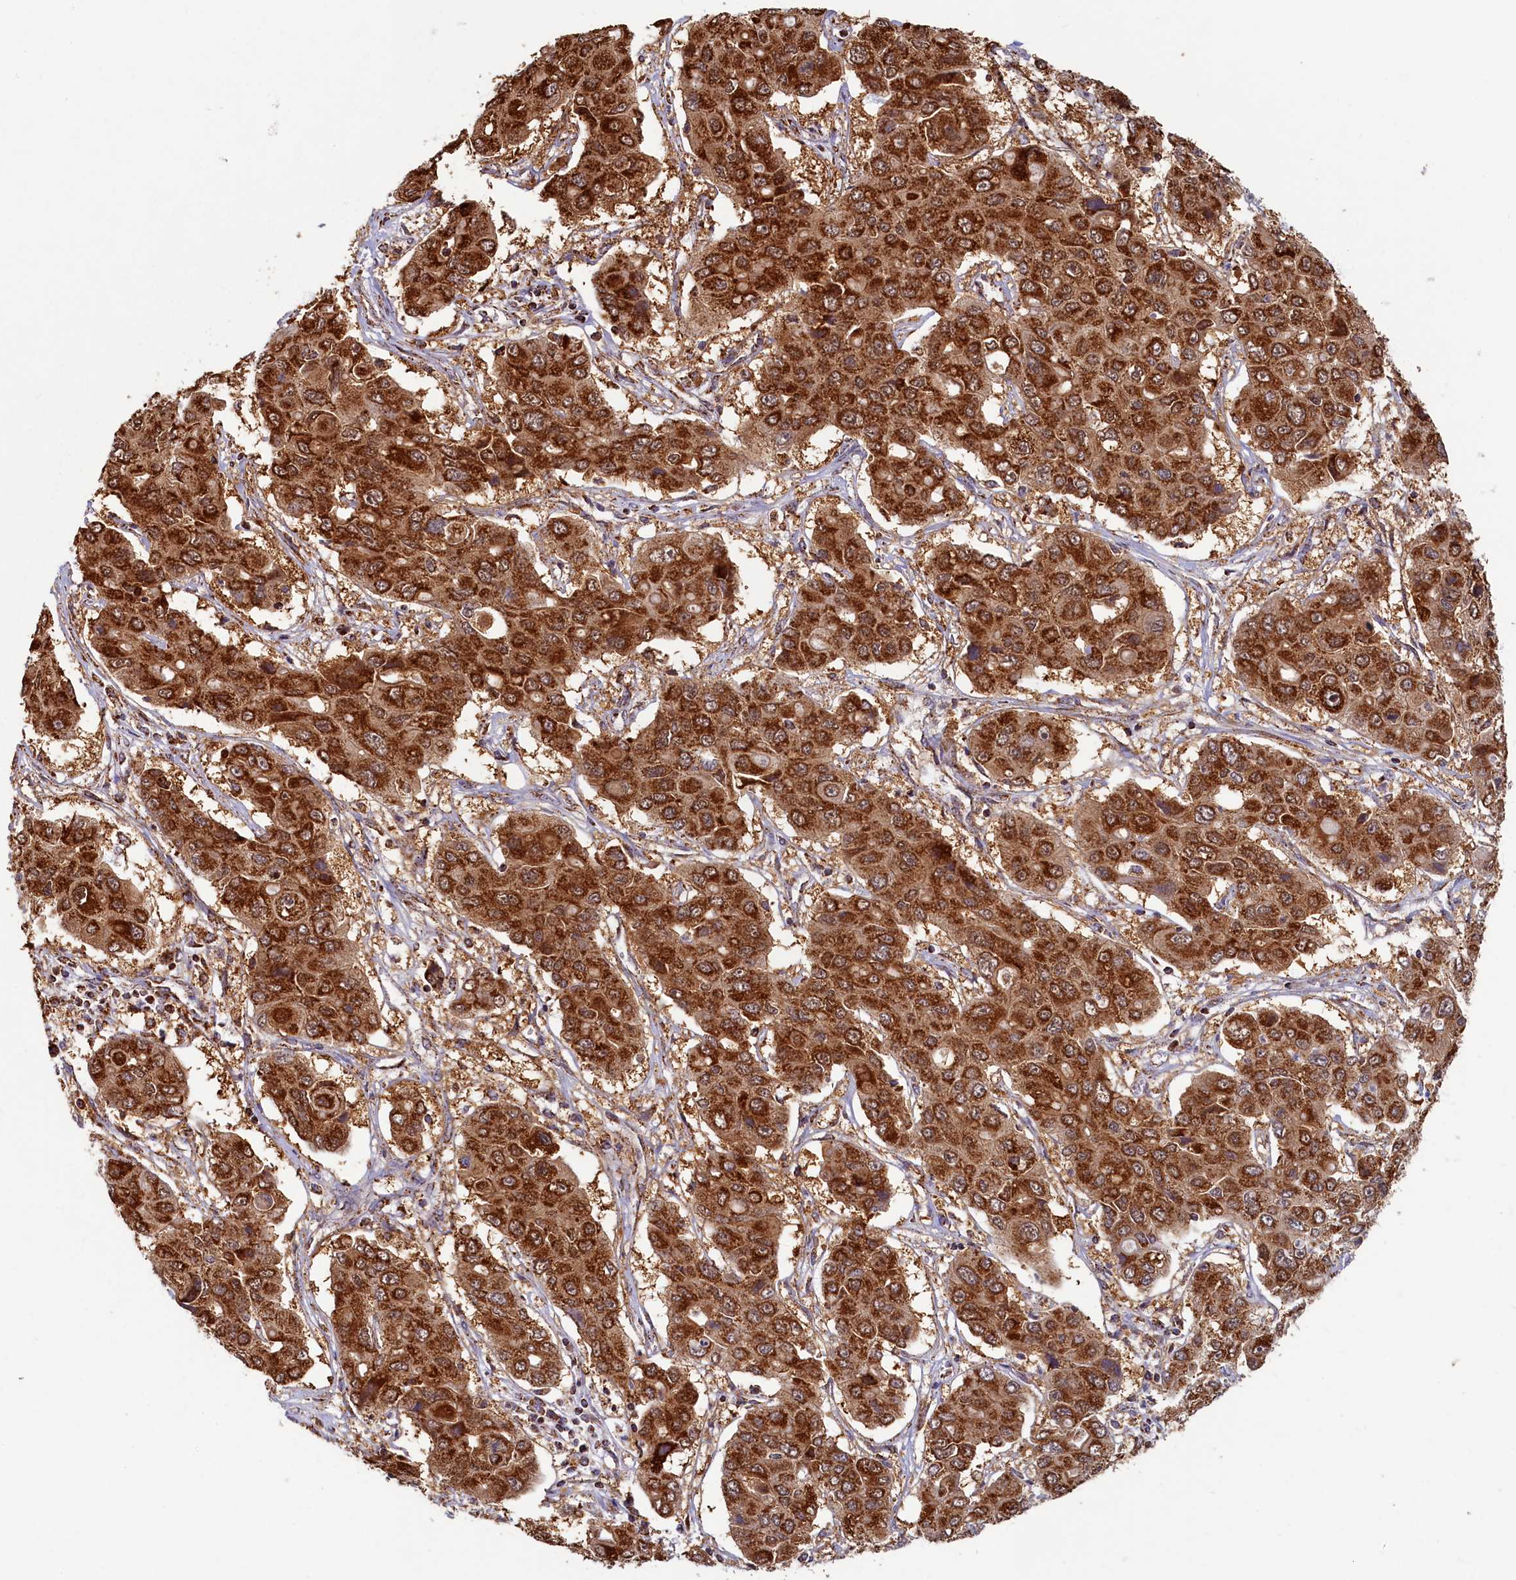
{"staining": {"intensity": "strong", "quantity": ">75%", "location": "cytoplasmic/membranous"}, "tissue": "liver cancer", "cell_type": "Tumor cells", "image_type": "cancer", "snomed": [{"axis": "morphology", "description": "Cholangiocarcinoma"}, {"axis": "topography", "description": "Liver"}], "caption": "Tumor cells reveal strong cytoplasmic/membranous positivity in about >75% of cells in liver cancer.", "gene": "SPR", "patient": {"sex": "male", "age": 67}}